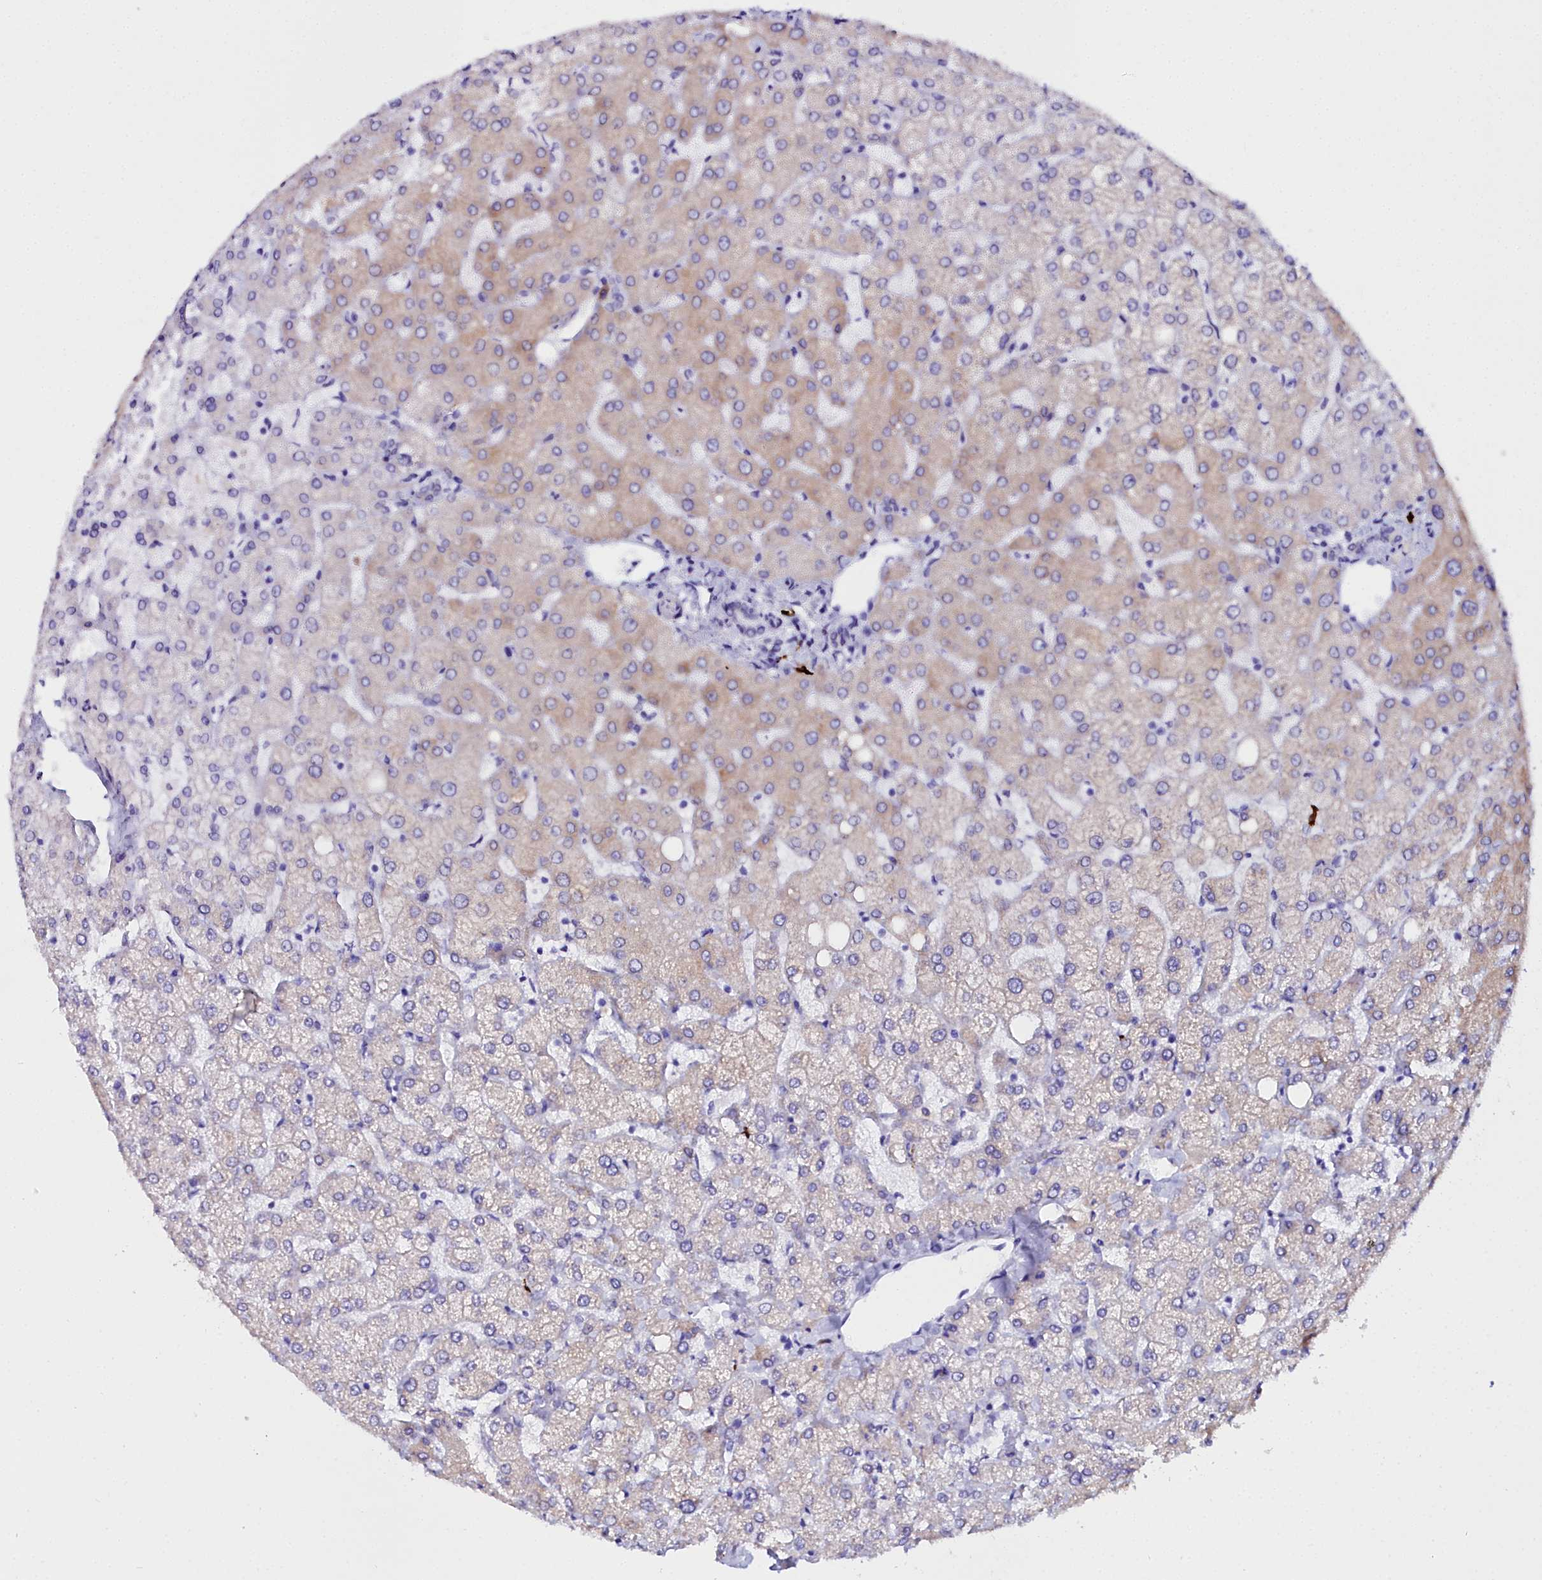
{"staining": {"intensity": "negative", "quantity": "none", "location": "none"}, "tissue": "liver", "cell_type": "Cholangiocytes", "image_type": "normal", "snomed": [{"axis": "morphology", "description": "Normal tissue, NOS"}, {"axis": "topography", "description": "Liver"}], "caption": "Photomicrograph shows no significant protein positivity in cholangiocytes of unremarkable liver. (DAB (3,3'-diaminobenzidine) IHC, high magnification).", "gene": "TXNDC5", "patient": {"sex": "female", "age": 54}}